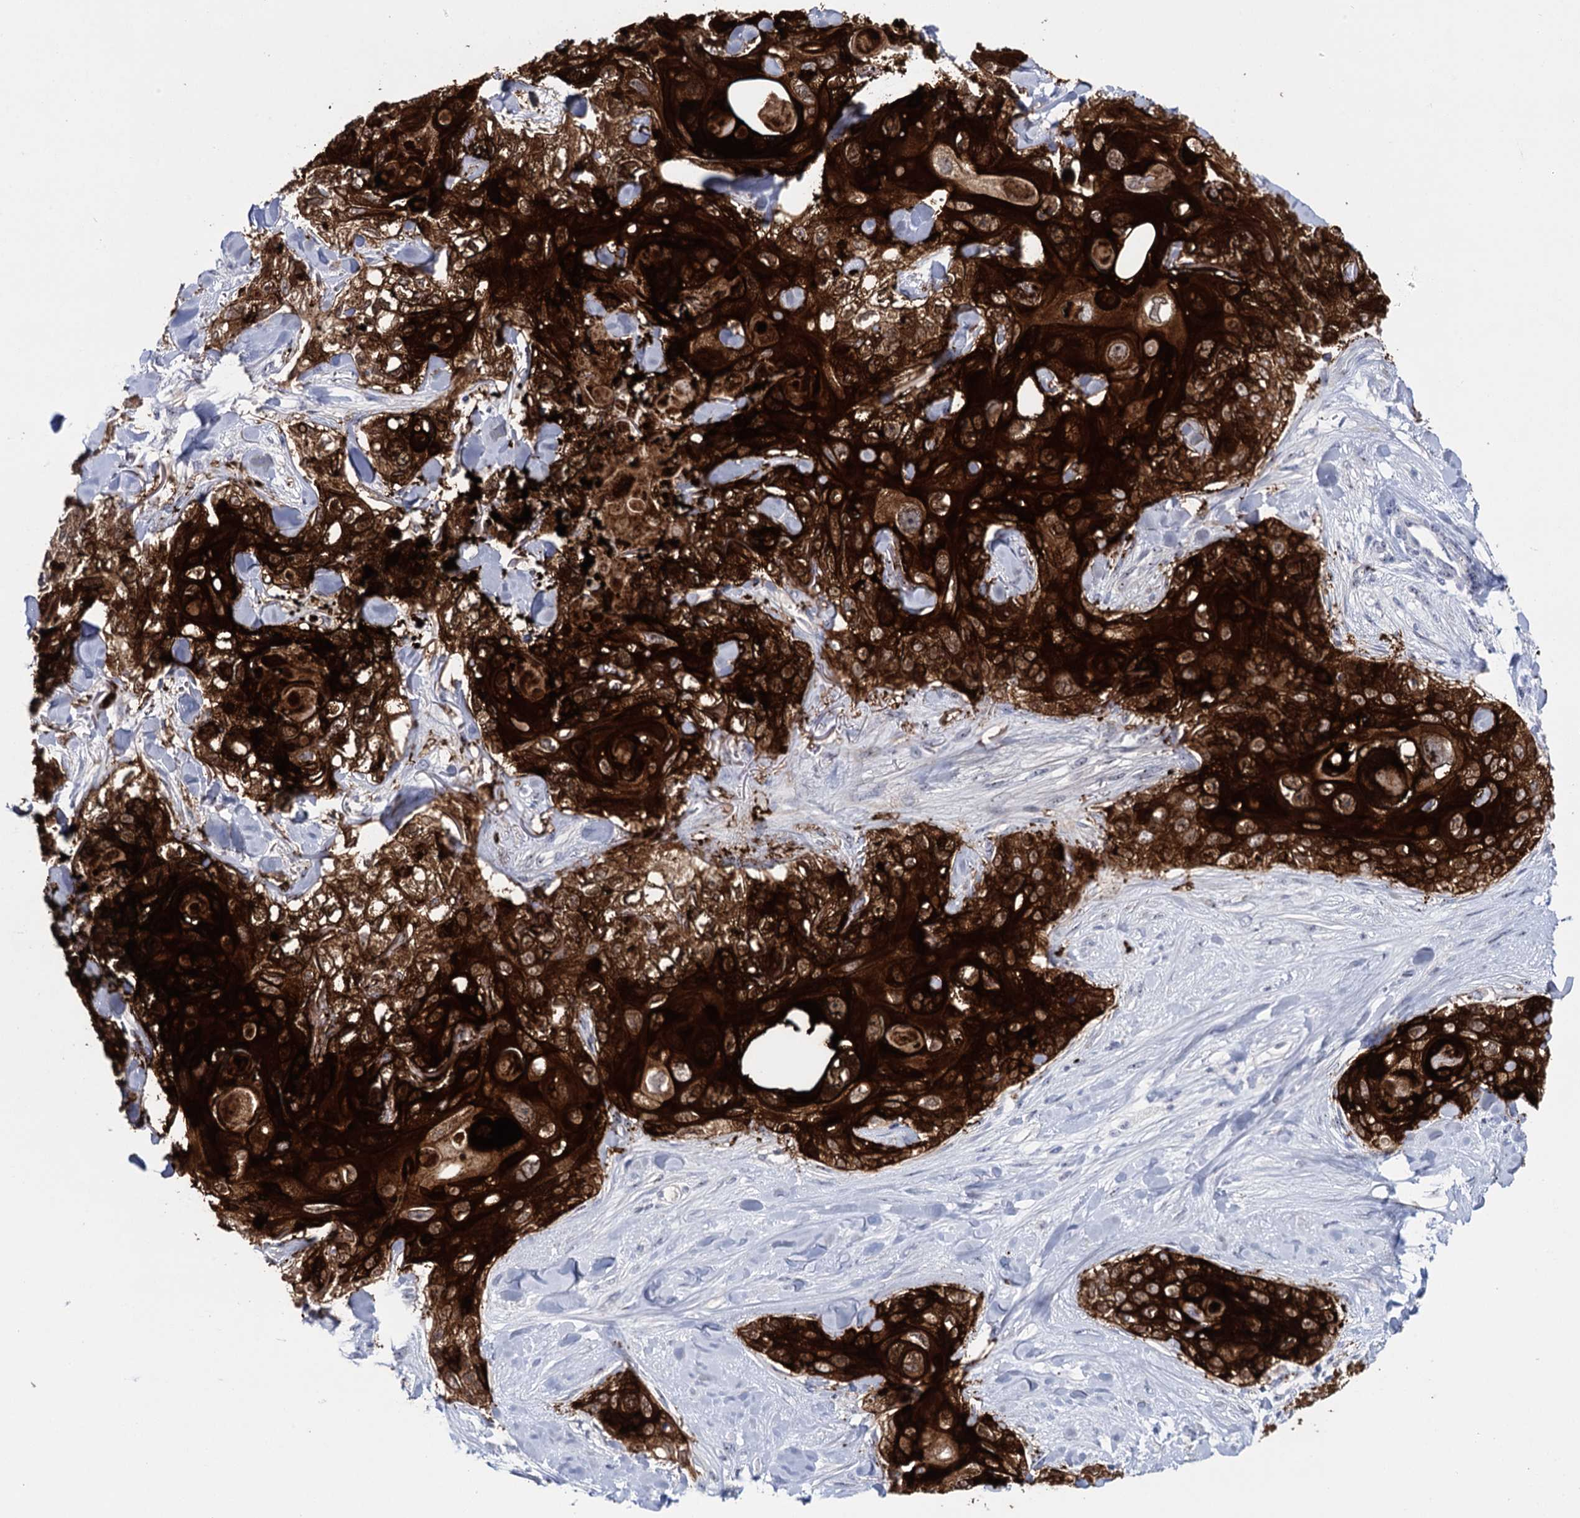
{"staining": {"intensity": "strong", "quantity": ">75%", "location": "cytoplasmic/membranous,nuclear"}, "tissue": "skin cancer", "cell_type": "Tumor cells", "image_type": "cancer", "snomed": [{"axis": "morphology", "description": "Normal tissue, NOS"}, {"axis": "morphology", "description": "Squamous cell carcinoma, NOS"}, {"axis": "topography", "description": "Skin"}], "caption": "IHC staining of skin cancer, which exhibits high levels of strong cytoplasmic/membranous and nuclear positivity in about >75% of tumor cells indicating strong cytoplasmic/membranous and nuclear protein positivity. The staining was performed using DAB (3,3'-diaminobenzidine) (brown) for protein detection and nuclei were counterstained in hematoxylin (blue).", "gene": "SFN", "patient": {"sex": "male", "age": 72}}